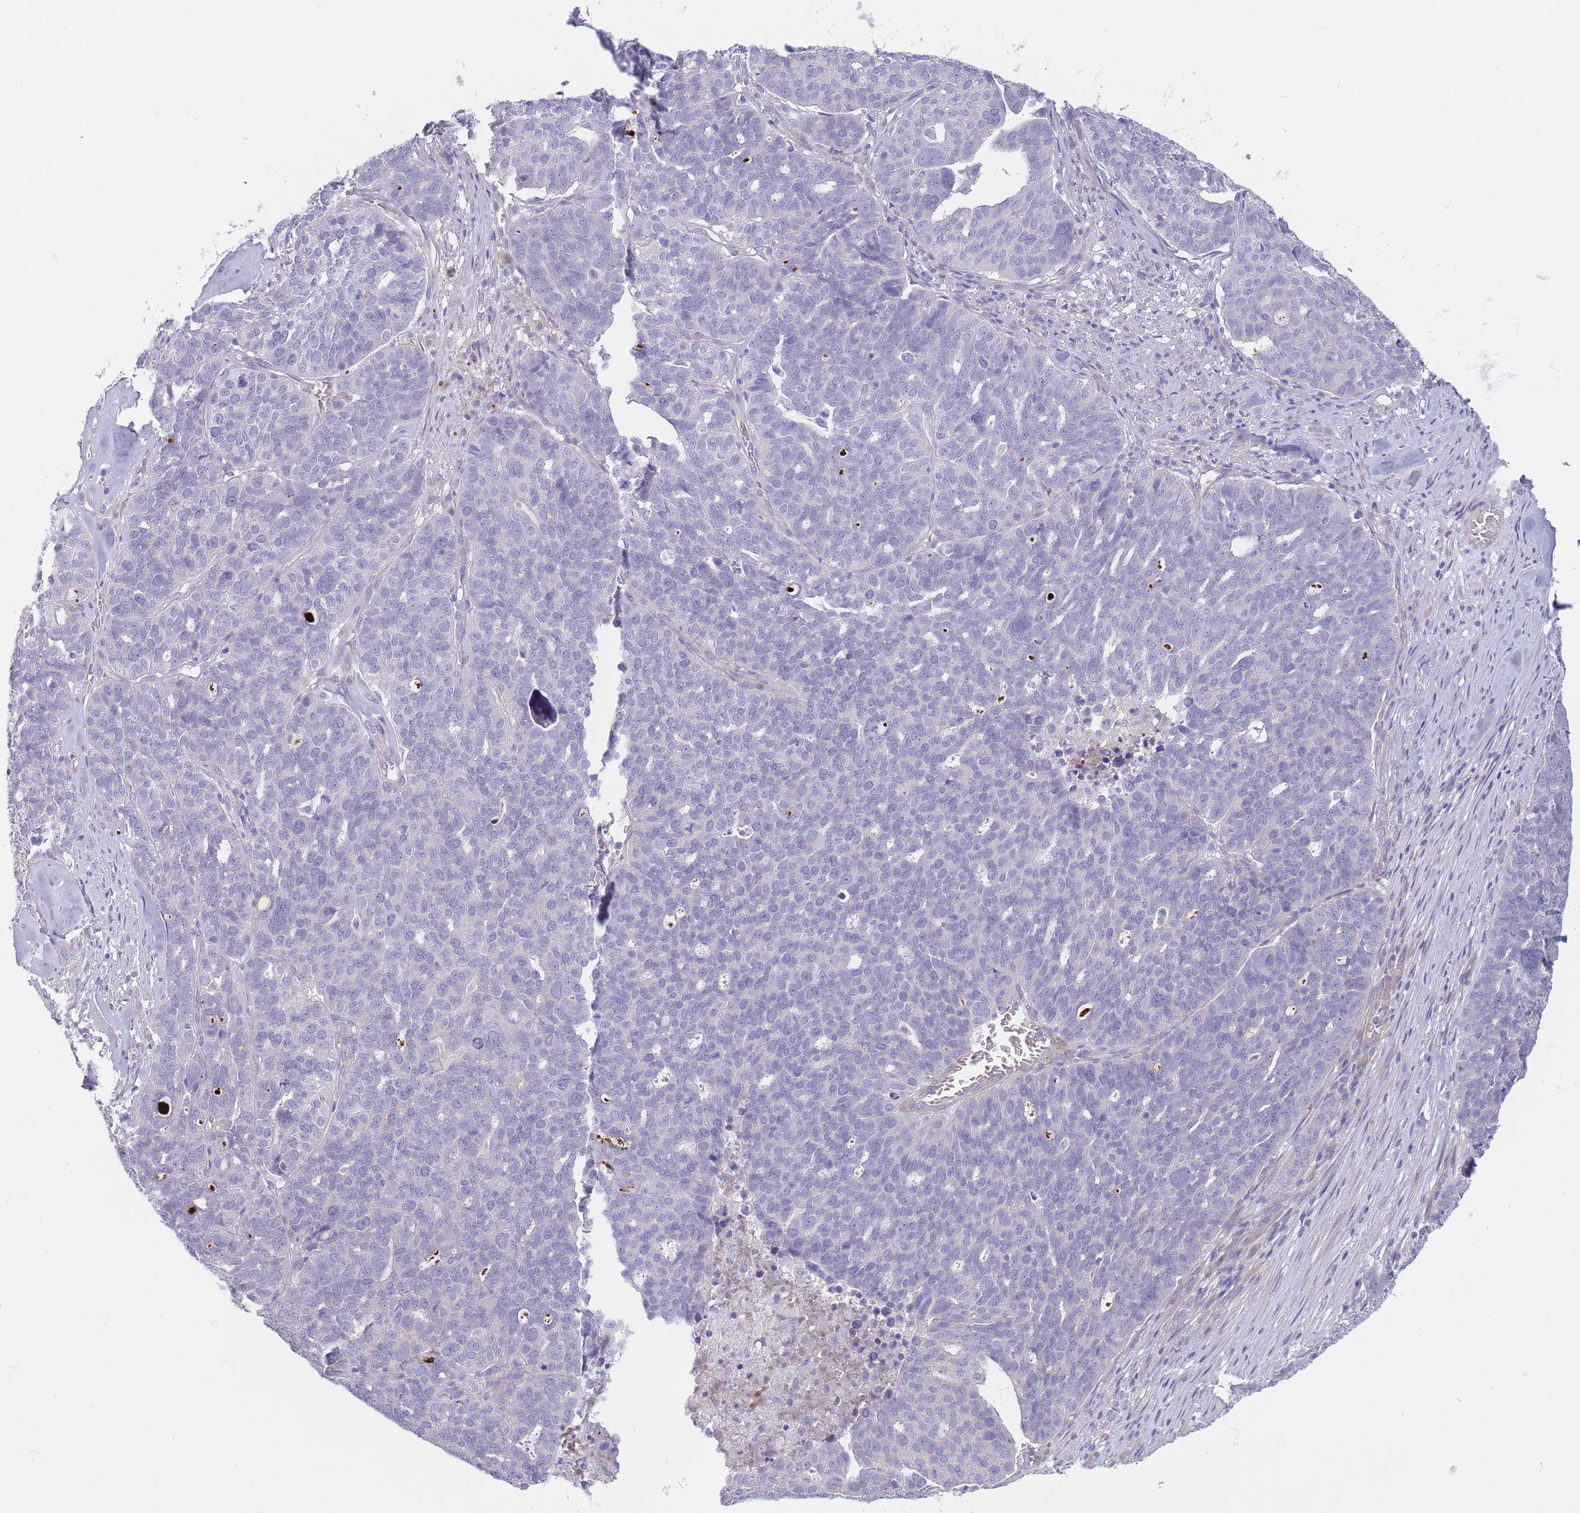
{"staining": {"intensity": "negative", "quantity": "none", "location": "none"}, "tissue": "ovarian cancer", "cell_type": "Tumor cells", "image_type": "cancer", "snomed": [{"axis": "morphology", "description": "Cystadenocarcinoma, serous, NOS"}, {"axis": "topography", "description": "Ovary"}], "caption": "This is an IHC micrograph of ovarian cancer (serous cystadenocarcinoma). There is no expression in tumor cells.", "gene": "PNPLA5", "patient": {"sex": "female", "age": 59}}